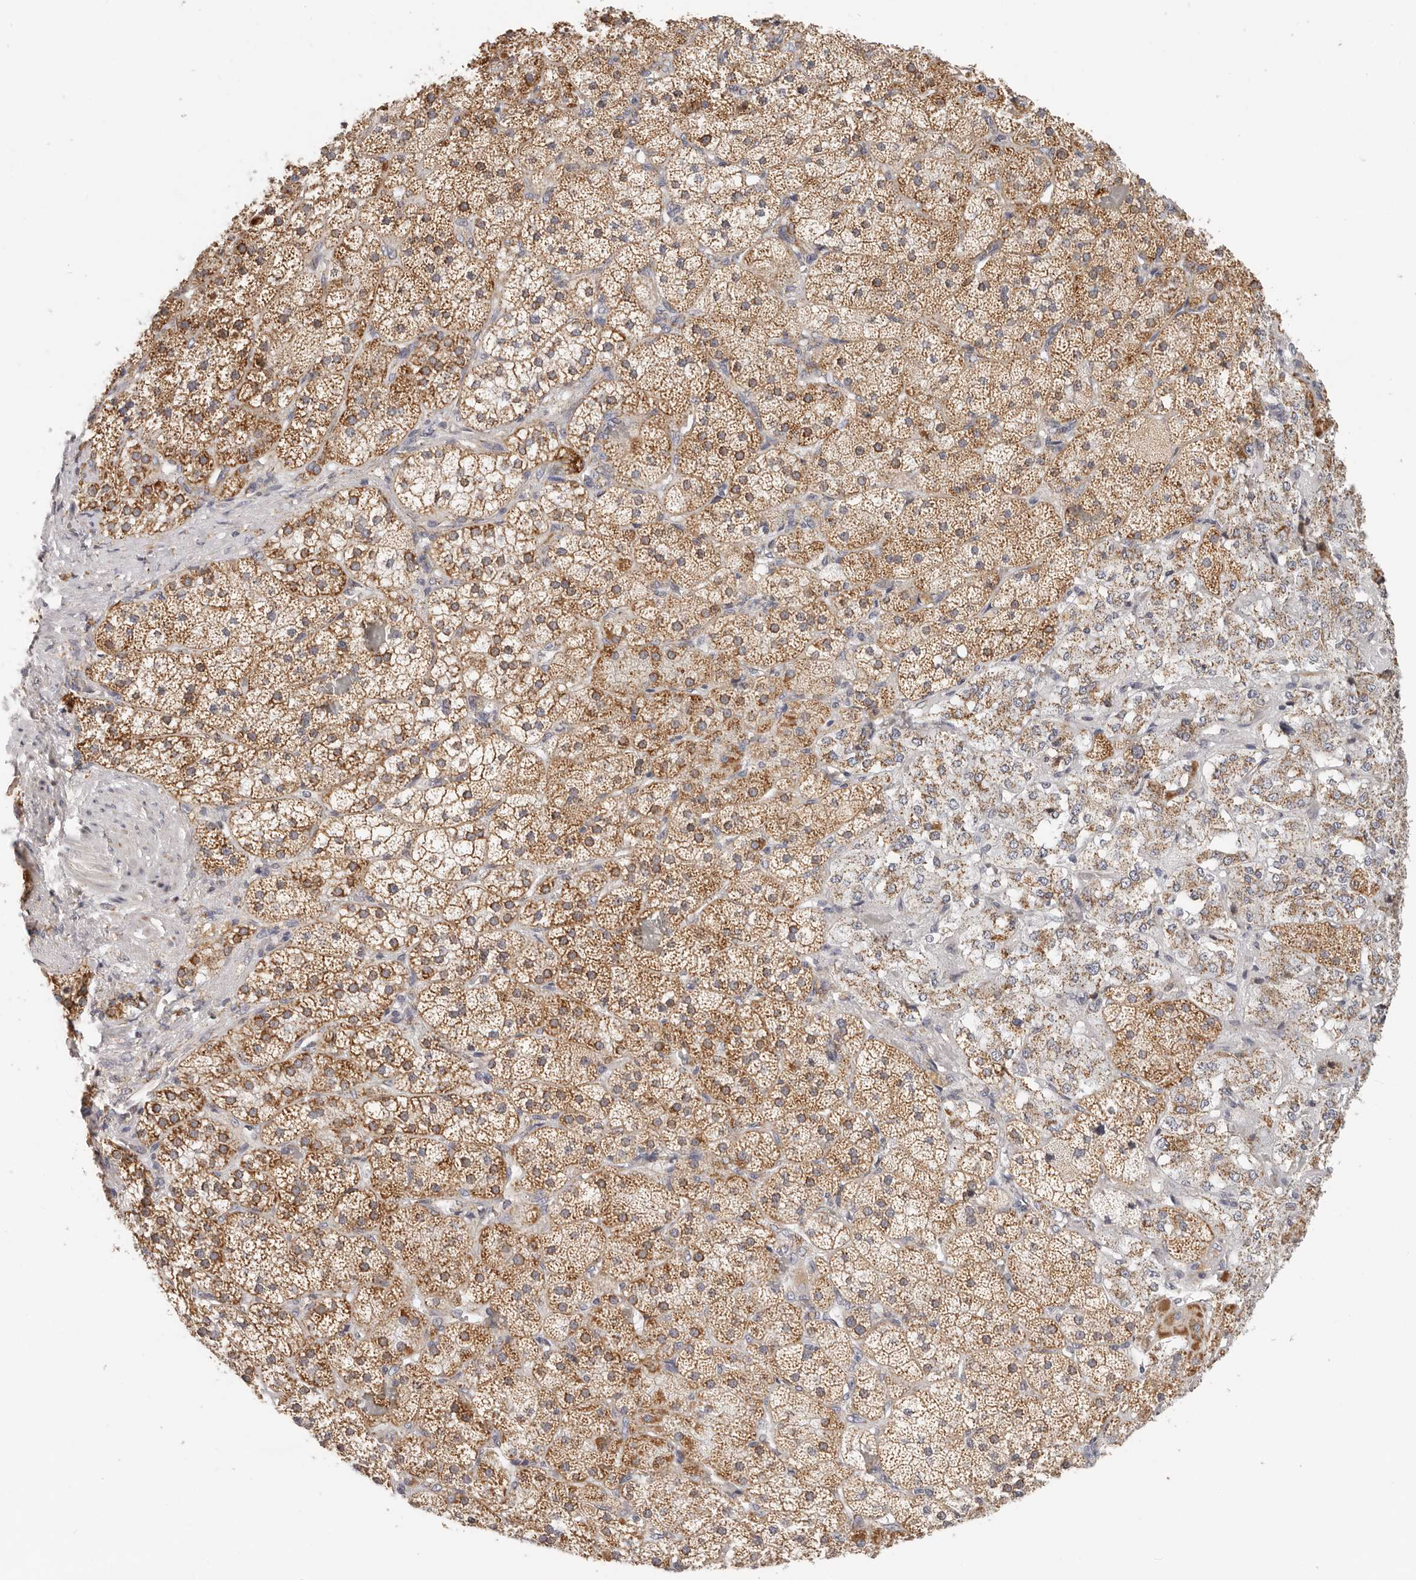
{"staining": {"intensity": "strong", "quantity": "25%-75%", "location": "cytoplasmic/membranous"}, "tissue": "adrenal gland", "cell_type": "Glandular cells", "image_type": "normal", "snomed": [{"axis": "morphology", "description": "Normal tissue, NOS"}, {"axis": "topography", "description": "Adrenal gland"}], "caption": "Glandular cells exhibit high levels of strong cytoplasmic/membranous staining in about 25%-75% of cells in unremarkable human adrenal gland. The protein of interest is stained brown, and the nuclei are stained in blue (DAB IHC with brightfield microscopy, high magnification).", "gene": "AFDN", "patient": {"sex": "male", "age": 57}}